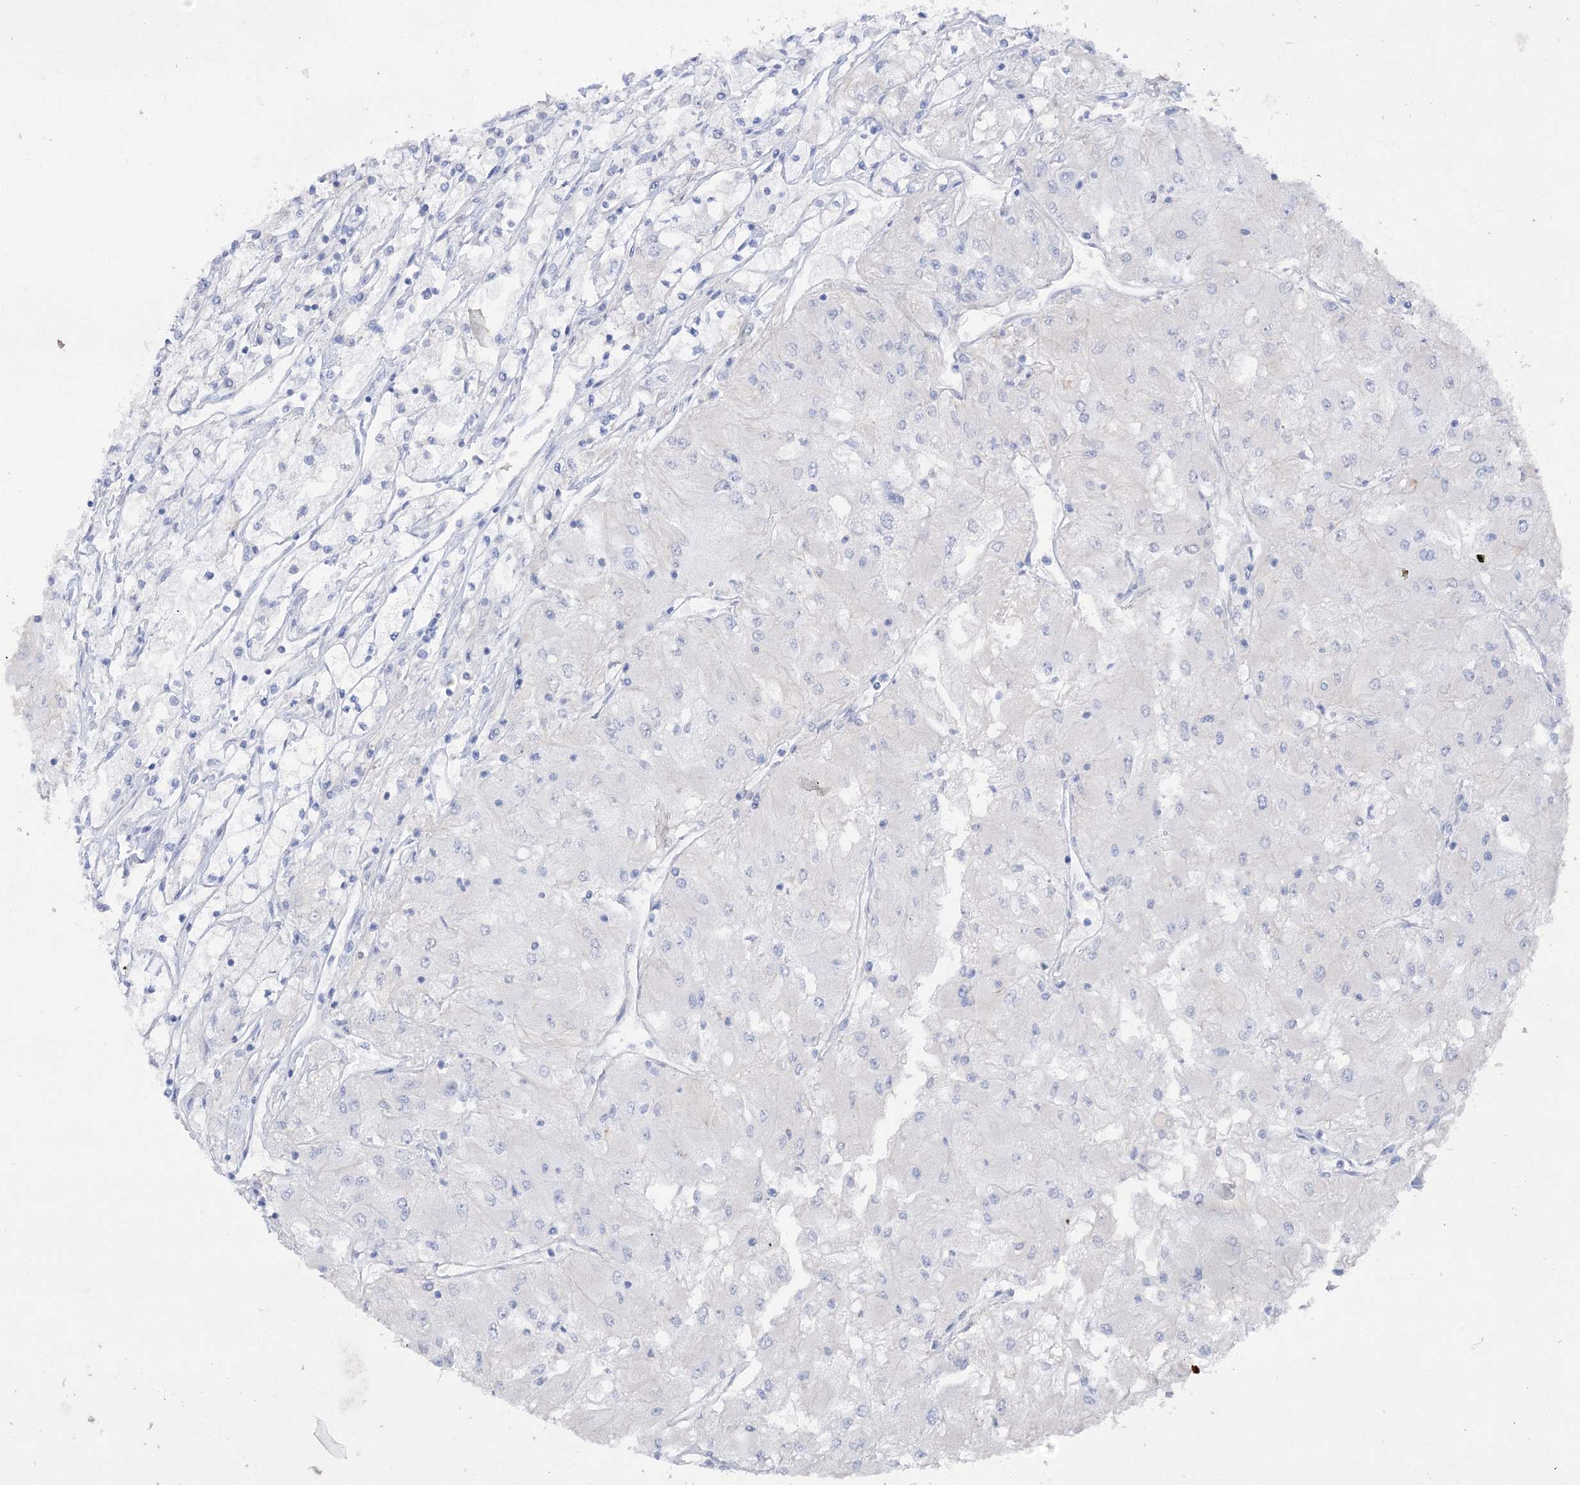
{"staining": {"intensity": "negative", "quantity": "none", "location": "none"}, "tissue": "renal cancer", "cell_type": "Tumor cells", "image_type": "cancer", "snomed": [{"axis": "morphology", "description": "Adenocarcinoma, NOS"}, {"axis": "topography", "description": "Kidney"}], "caption": "DAB (3,3'-diaminobenzidine) immunohistochemical staining of human renal cancer reveals no significant positivity in tumor cells.", "gene": "GBF1", "patient": {"sex": "male", "age": 80}}